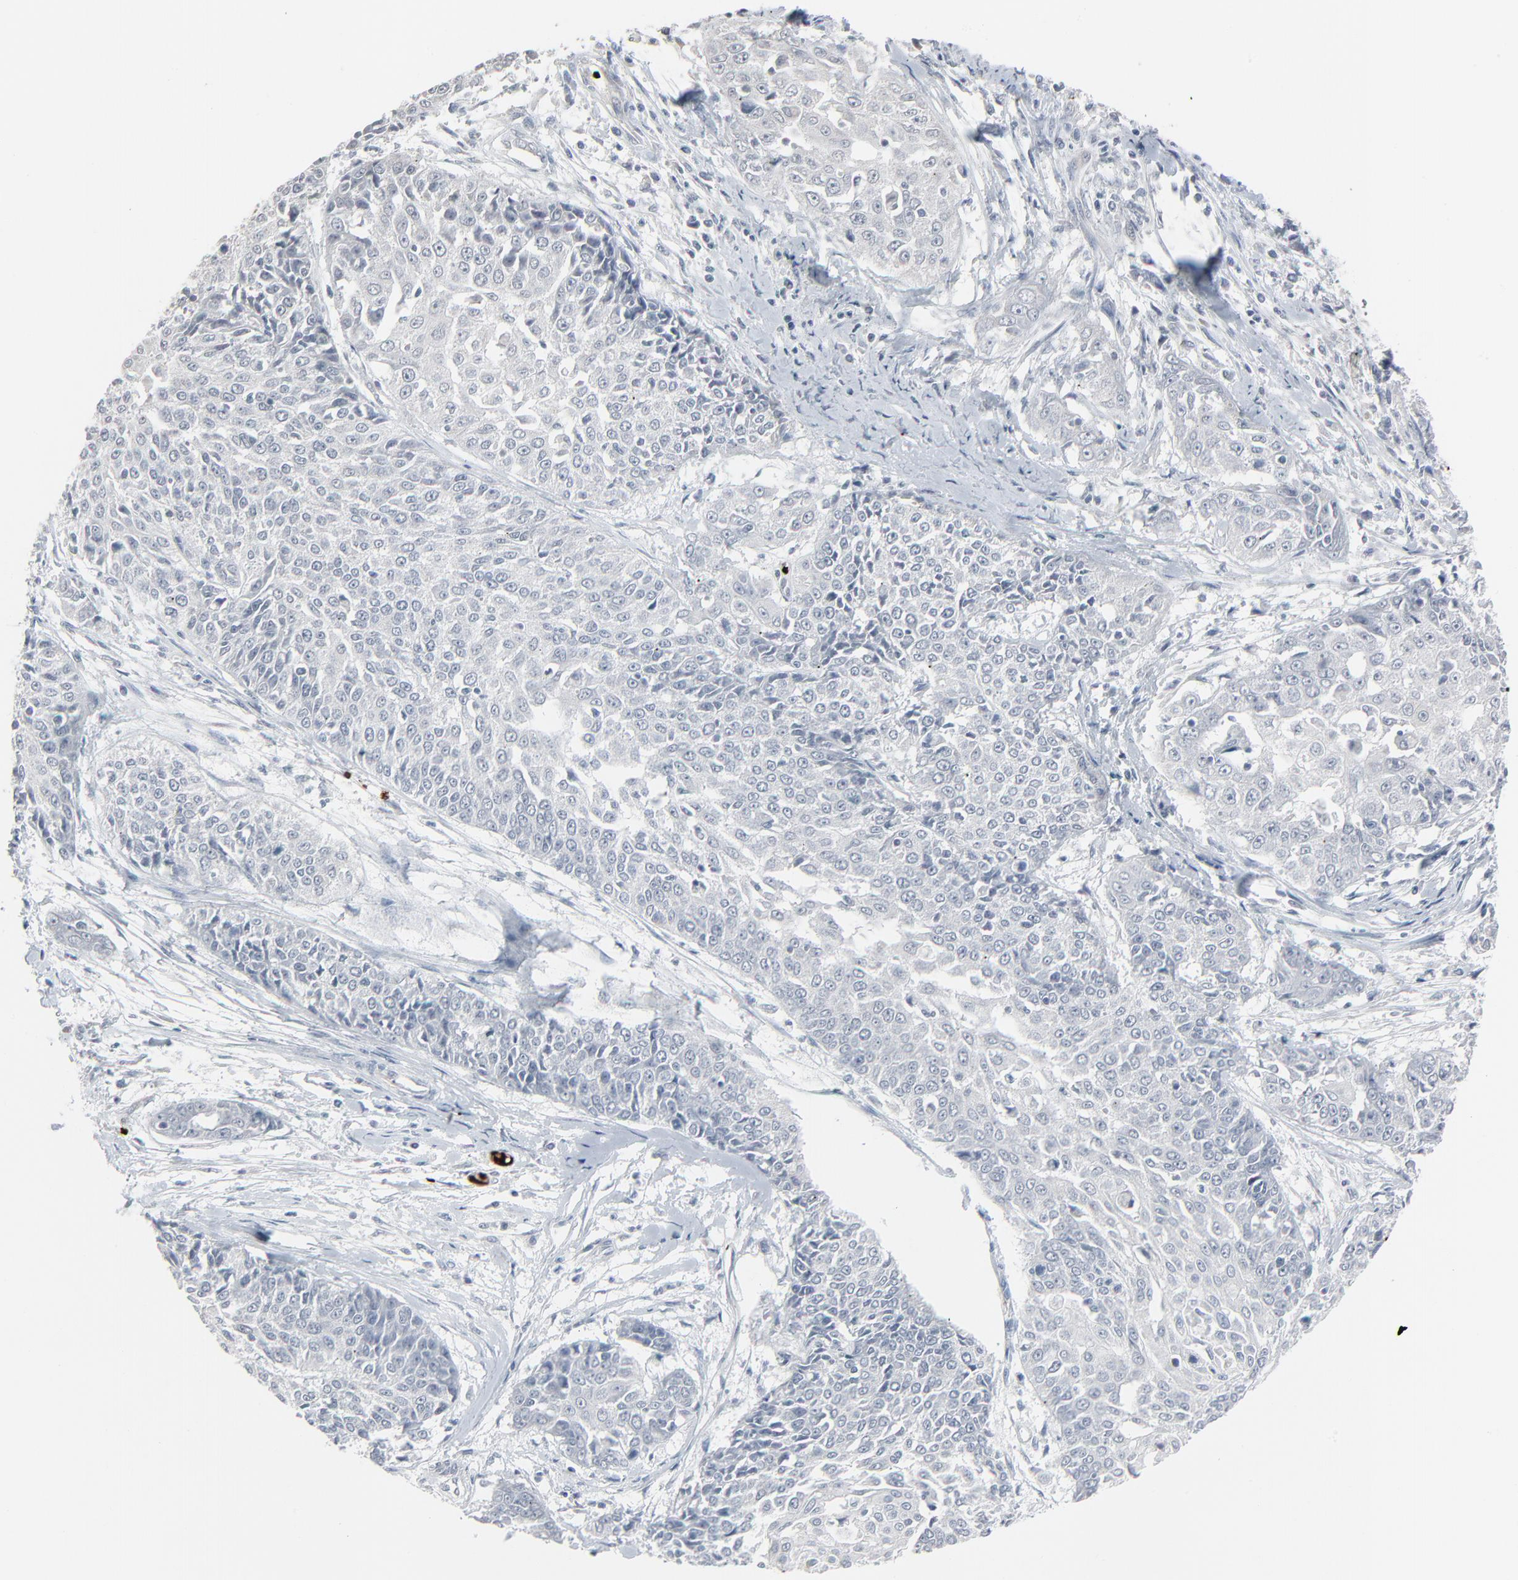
{"staining": {"intensity": "negative", "quantity": "none", "location": "none"}, "tissue": "cervical cancer", "cell_type": "Tumor cells", "image_type": "cancer", "snomed": [{"axis": "morphology", "description": "Squamous cell carcinoma, NOS"}, {"axis": "topography", "description": "Cervix"}], "caption": "Human cervical squamous cell carcinoma stained for a protein using immunohistochemistry (IHC) exhibits no staining in tumor cells.", "gene": "SAGE1", "patient": {"sex": "female", "age": 64}}